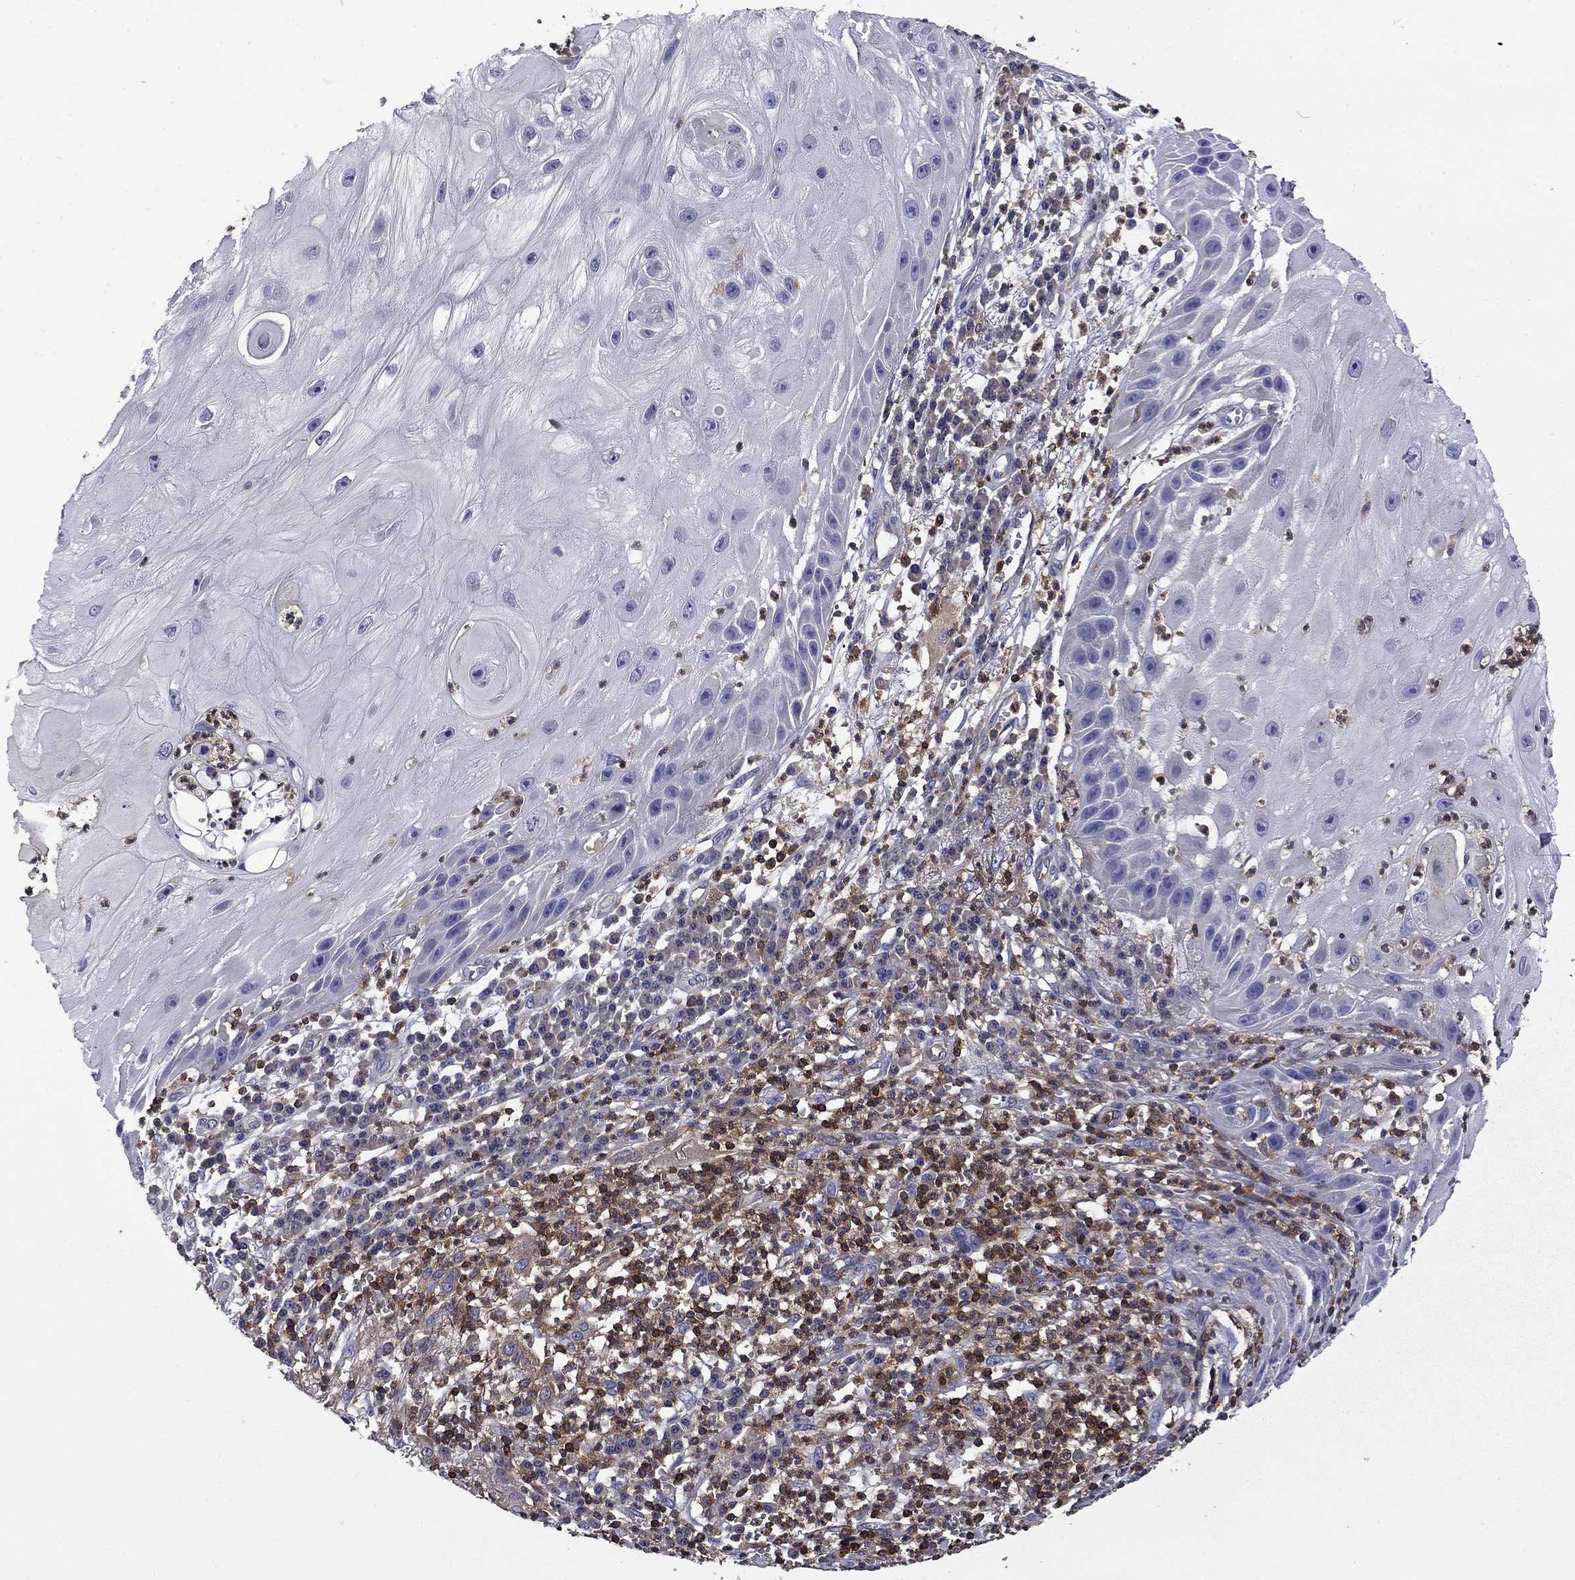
{"staining": {"intensity": "negative", "quantity": "none", "location": "none"}, "tissue": "skin cancer", "cell_type": "Tumor cells", "image_type": "cancer", "snomed": [{"axis": "morphology", "description": "Normal tissue, NOS"}, {"axis": "morphology", "description": "Squamous cell carcinoma, NOS"}, {"axis": "topography", "description": "Skin"}], "caption": "Human squamous cell carcinoma (skin) stained for a protein using immunohistochemistry demonstrates no staining in tumor cells.", "gene": "ARHGAP45", "patient": {"sex": "male", "age": 79}}